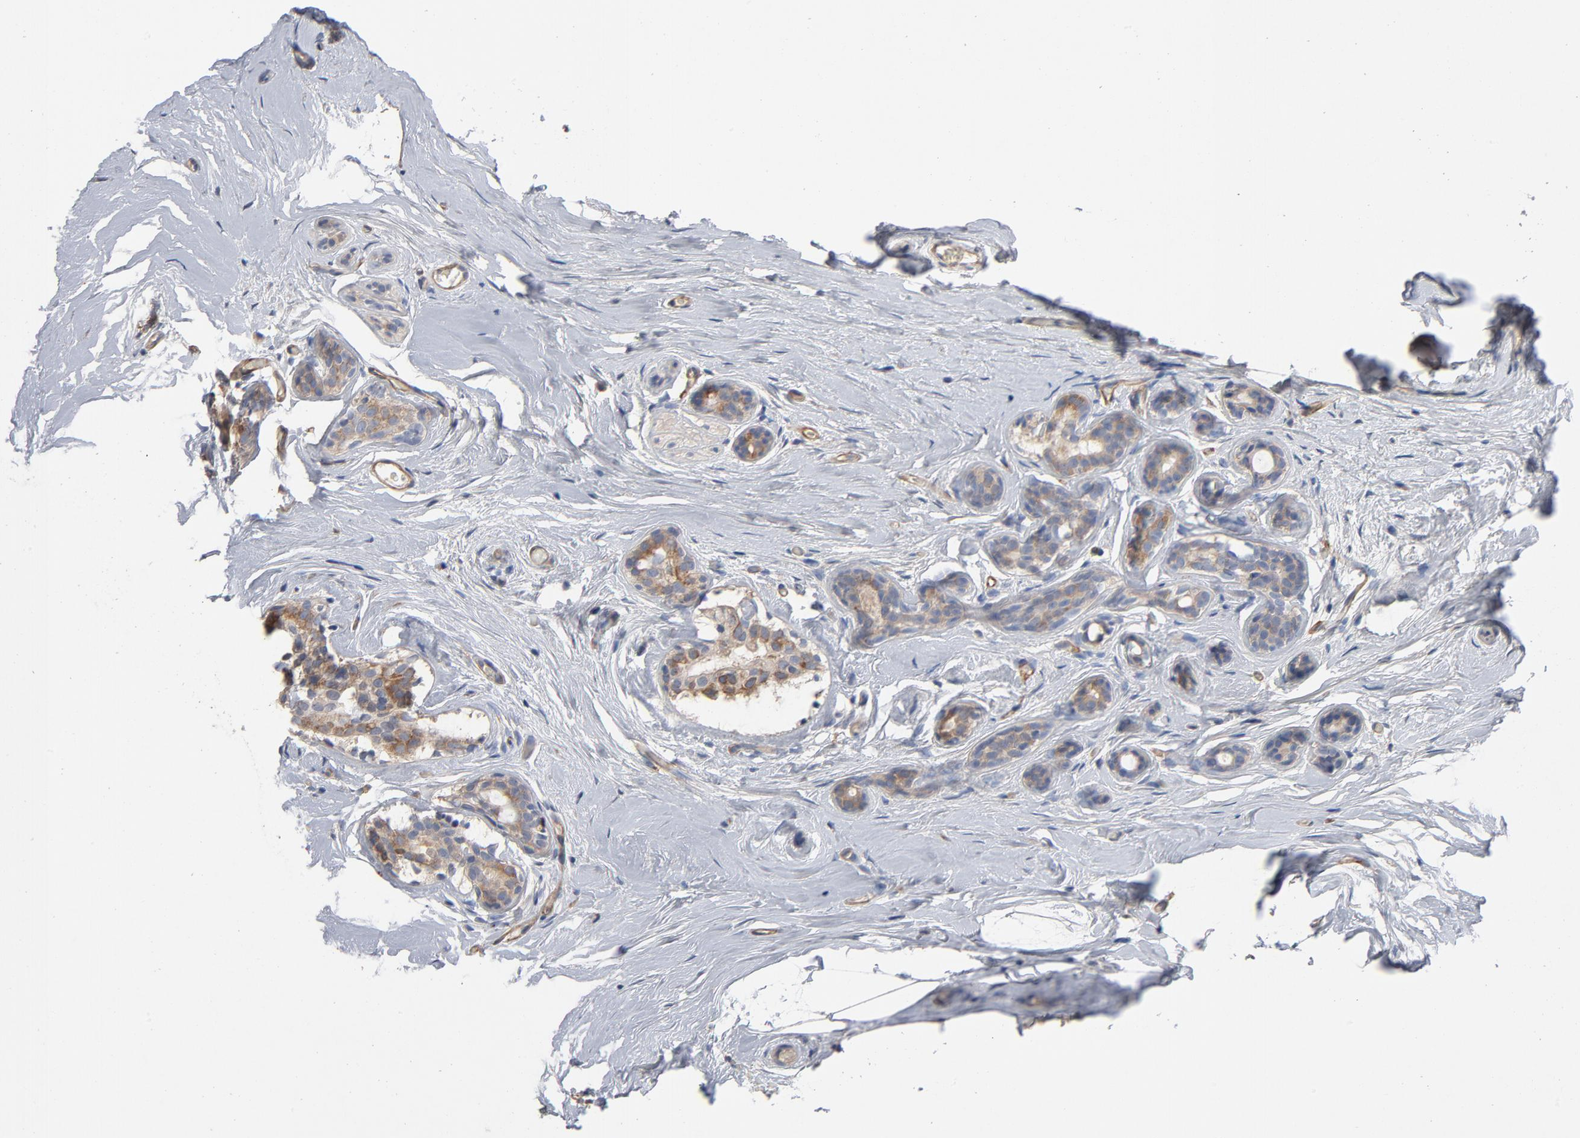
{"staining": {"intensity": "moderate", "quantity": ">75%", "location": "cytoplasmic/membranous"}, "tissue": "breast cancer", "cell_type": "Tumor cells", "image_type": "cancer", "snomed": [{"axis": "morphology", "description": "Lobular carcinoma"}, {"axis": "topography", "description": "Breast"}], "caption": "A brown stain shows moderate cytoplasmic/membranous staining of a protein in breast cancer (lobular carcinoma) tumor cells. (DAB = brown stain, brightfield microscopy at high magnification).", "gene": "CCDC134", "patient": {"sex": "female", "age": 60}}